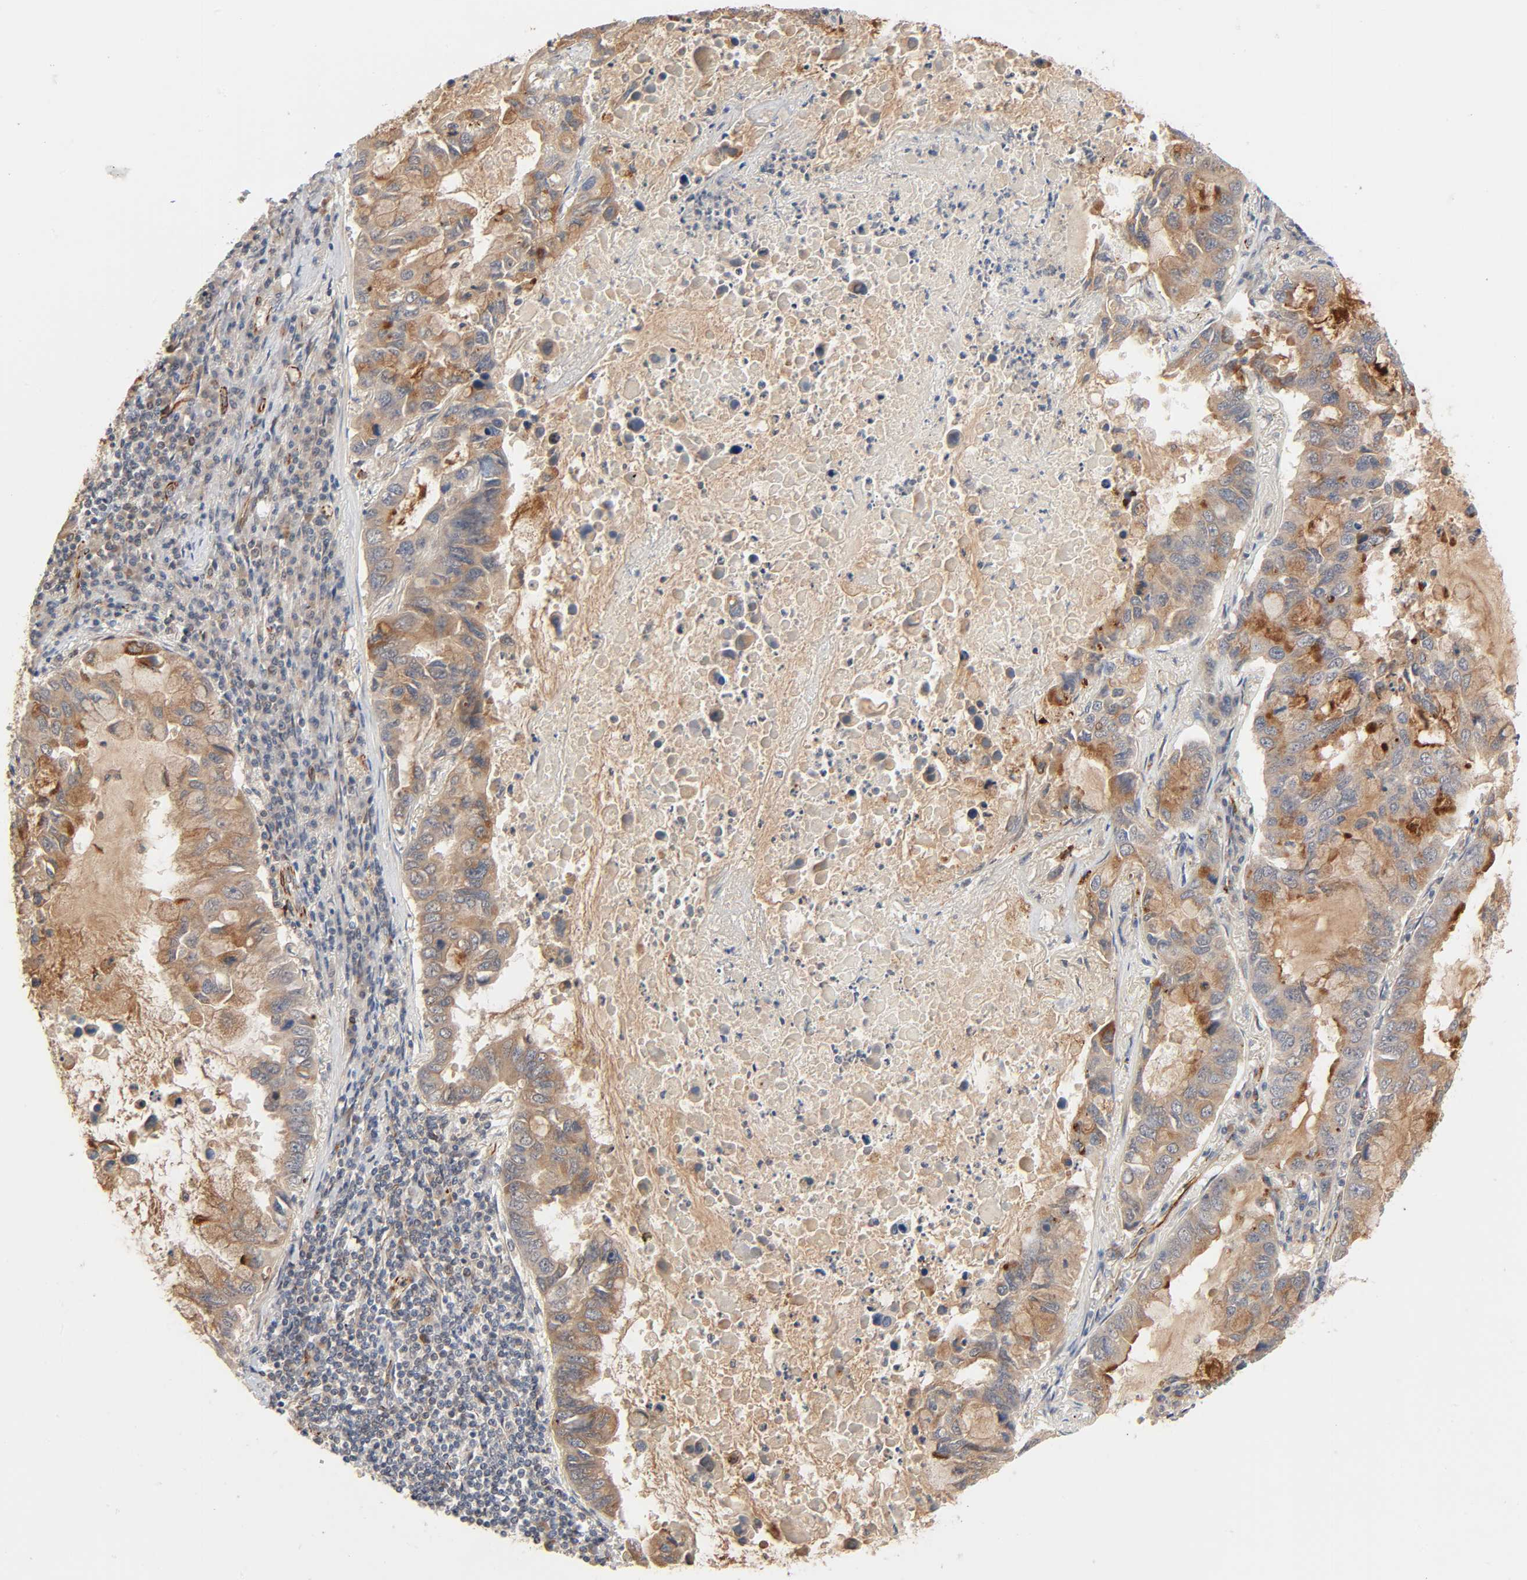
{"staining": {"intensity": "moderate", "quantity": ">75%", "location": "cytoplasmic/membranous"}, "tissue": "lung cancer", "cell_type": "Tumor cells", "image_type": "cancer", "snomed": [{"axis": "morphology", "description": "Adenocarcinoma, NOS"}, {"axis": "topography", "description": "Lung"}], "caption": "This micrograph shows immunohistochemistry (IHC) staining of lung adenocarcinoma, with medium moderate cytoplasmic/membranous staining in approximately >75% of tumor cells.", "gene": "REEP6", "patient": {"sex": "male", "age": 64}}